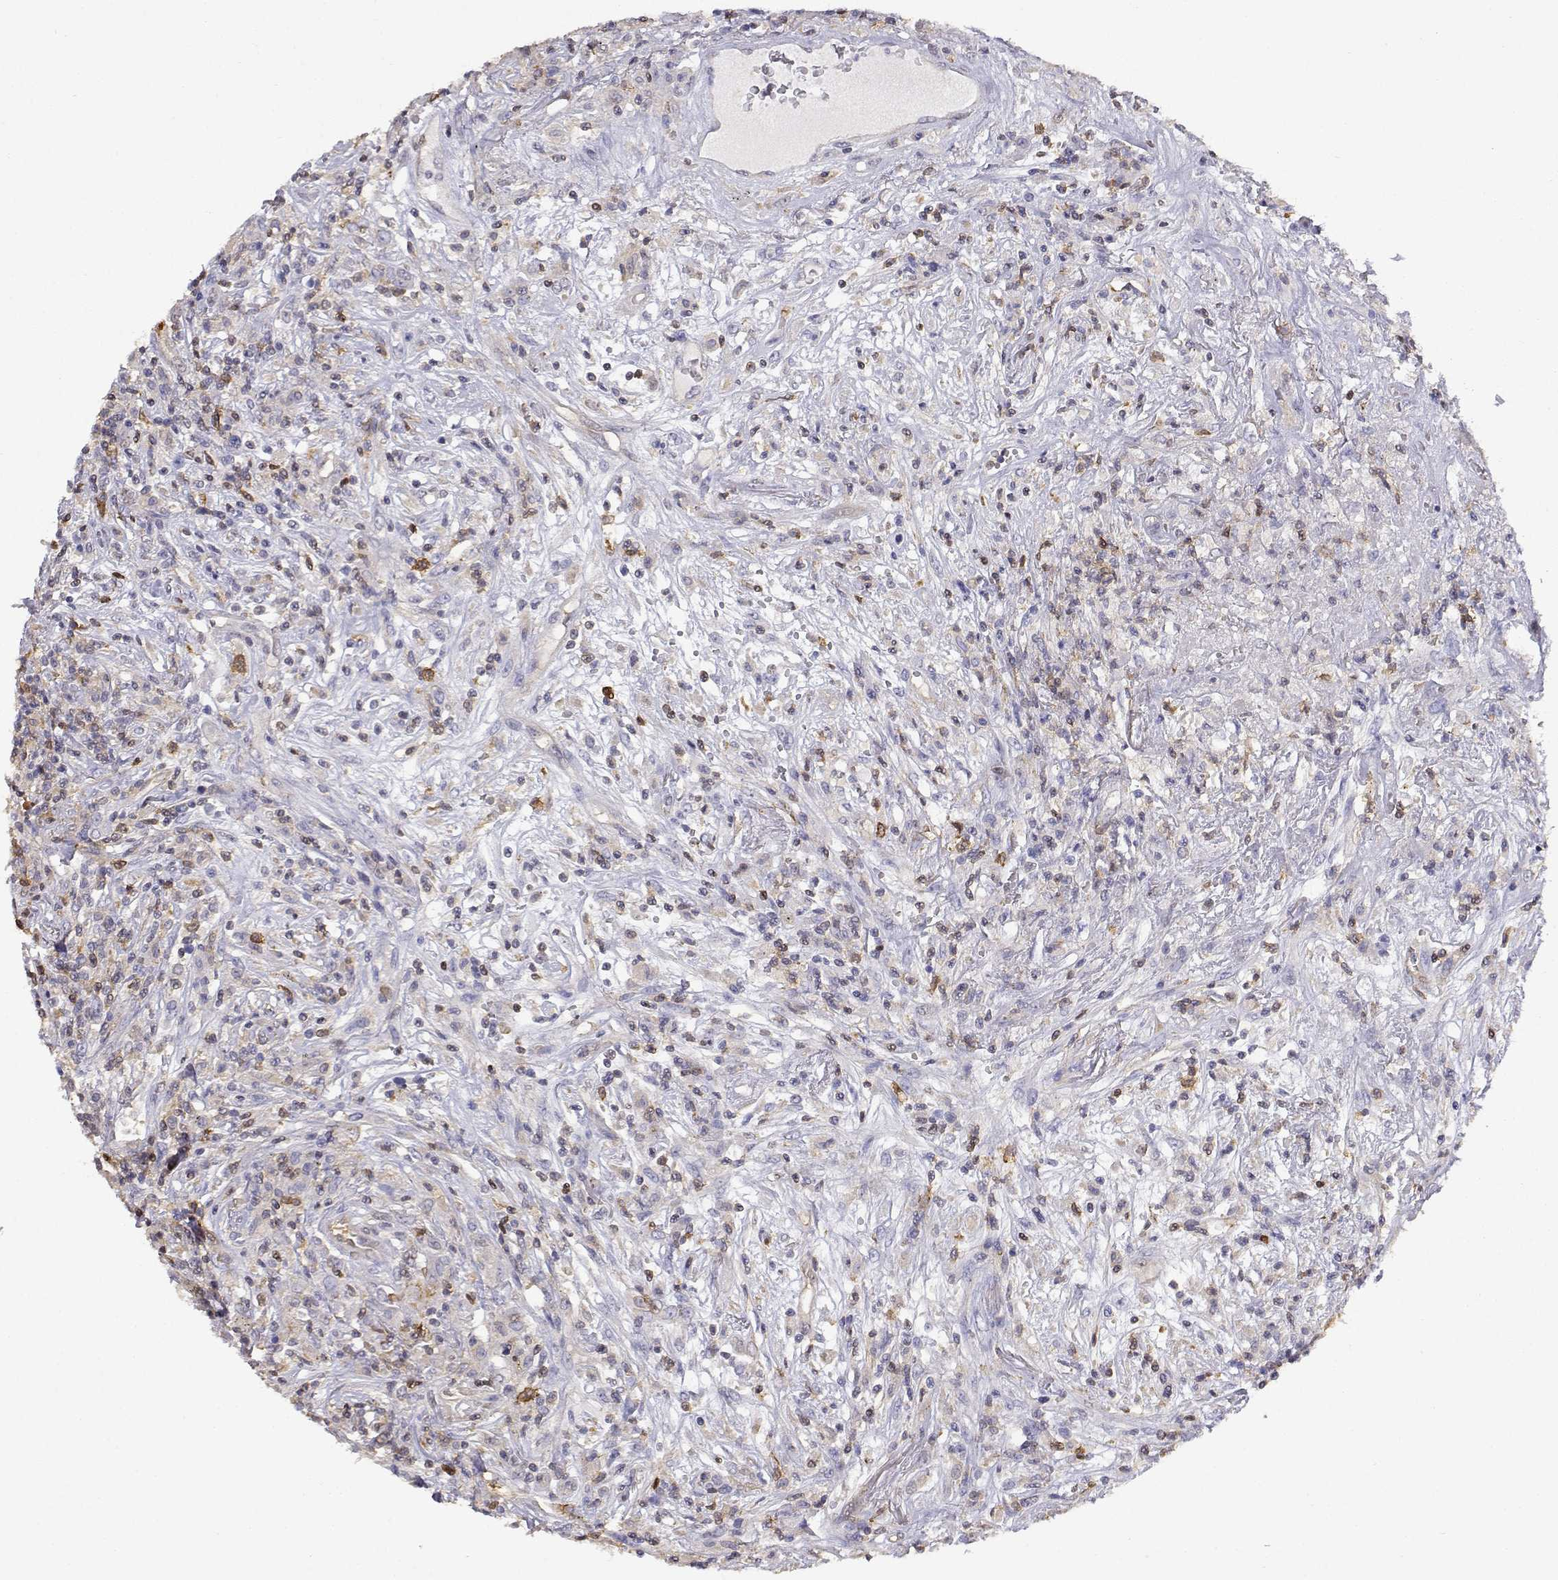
{"staining": {"intensity": "negative", "quantity": "none", "location": "none"}, "tissue": "lymphoma", "cell_type": "Tumor cells", "image_type": "cancer", "snomed": [{"axis": "morphology", "description": "Malignant lymphoma, non-Hodgkin's type, High grade"}, {"axis": "topography", "description": "Lung"}], "caption": "Tumor cells are negative for protein expression in human high-grade malignant lymphoma, non-Hodgkin's type.", "gene": "ADA", "patient": {"sex": "male", "age": 79}}